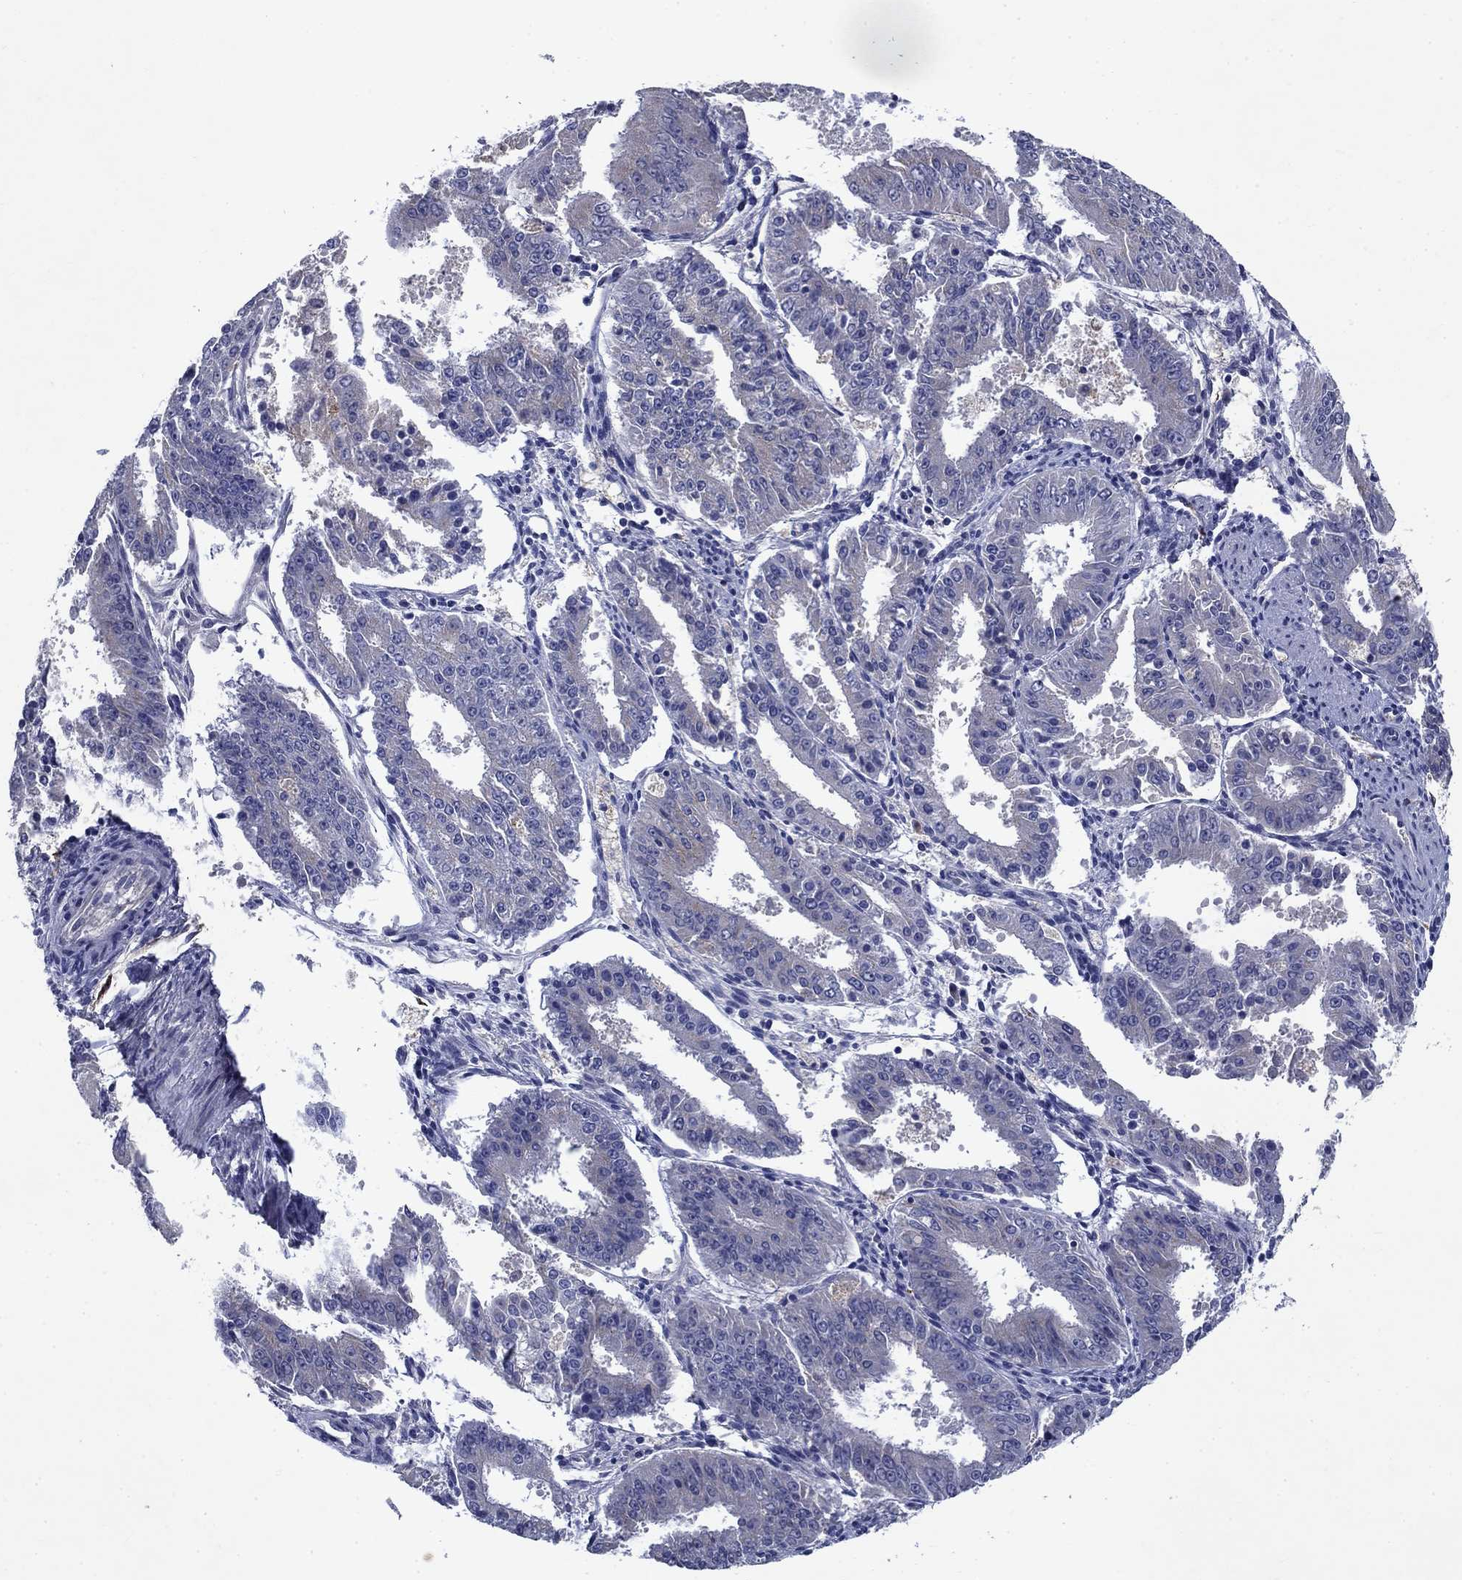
{"staining": {"intensity": "negative", "quantity": "none", "location": "none"}, "tissue": "ovarian cancer", "cell_type": "Tumor cells", "image_type": "cancer", "snomed": [{"axis": "morphology", "description": "Carcinoma, endometroid"}, {"axis": "topography", "description": "Ovary"}], "caption": "The image shows no significant positivity in tumor cells of endometroid carcinoma (ovarian).", "gene": "STAB2", "patient": {"sex": "female", "age": 42}}